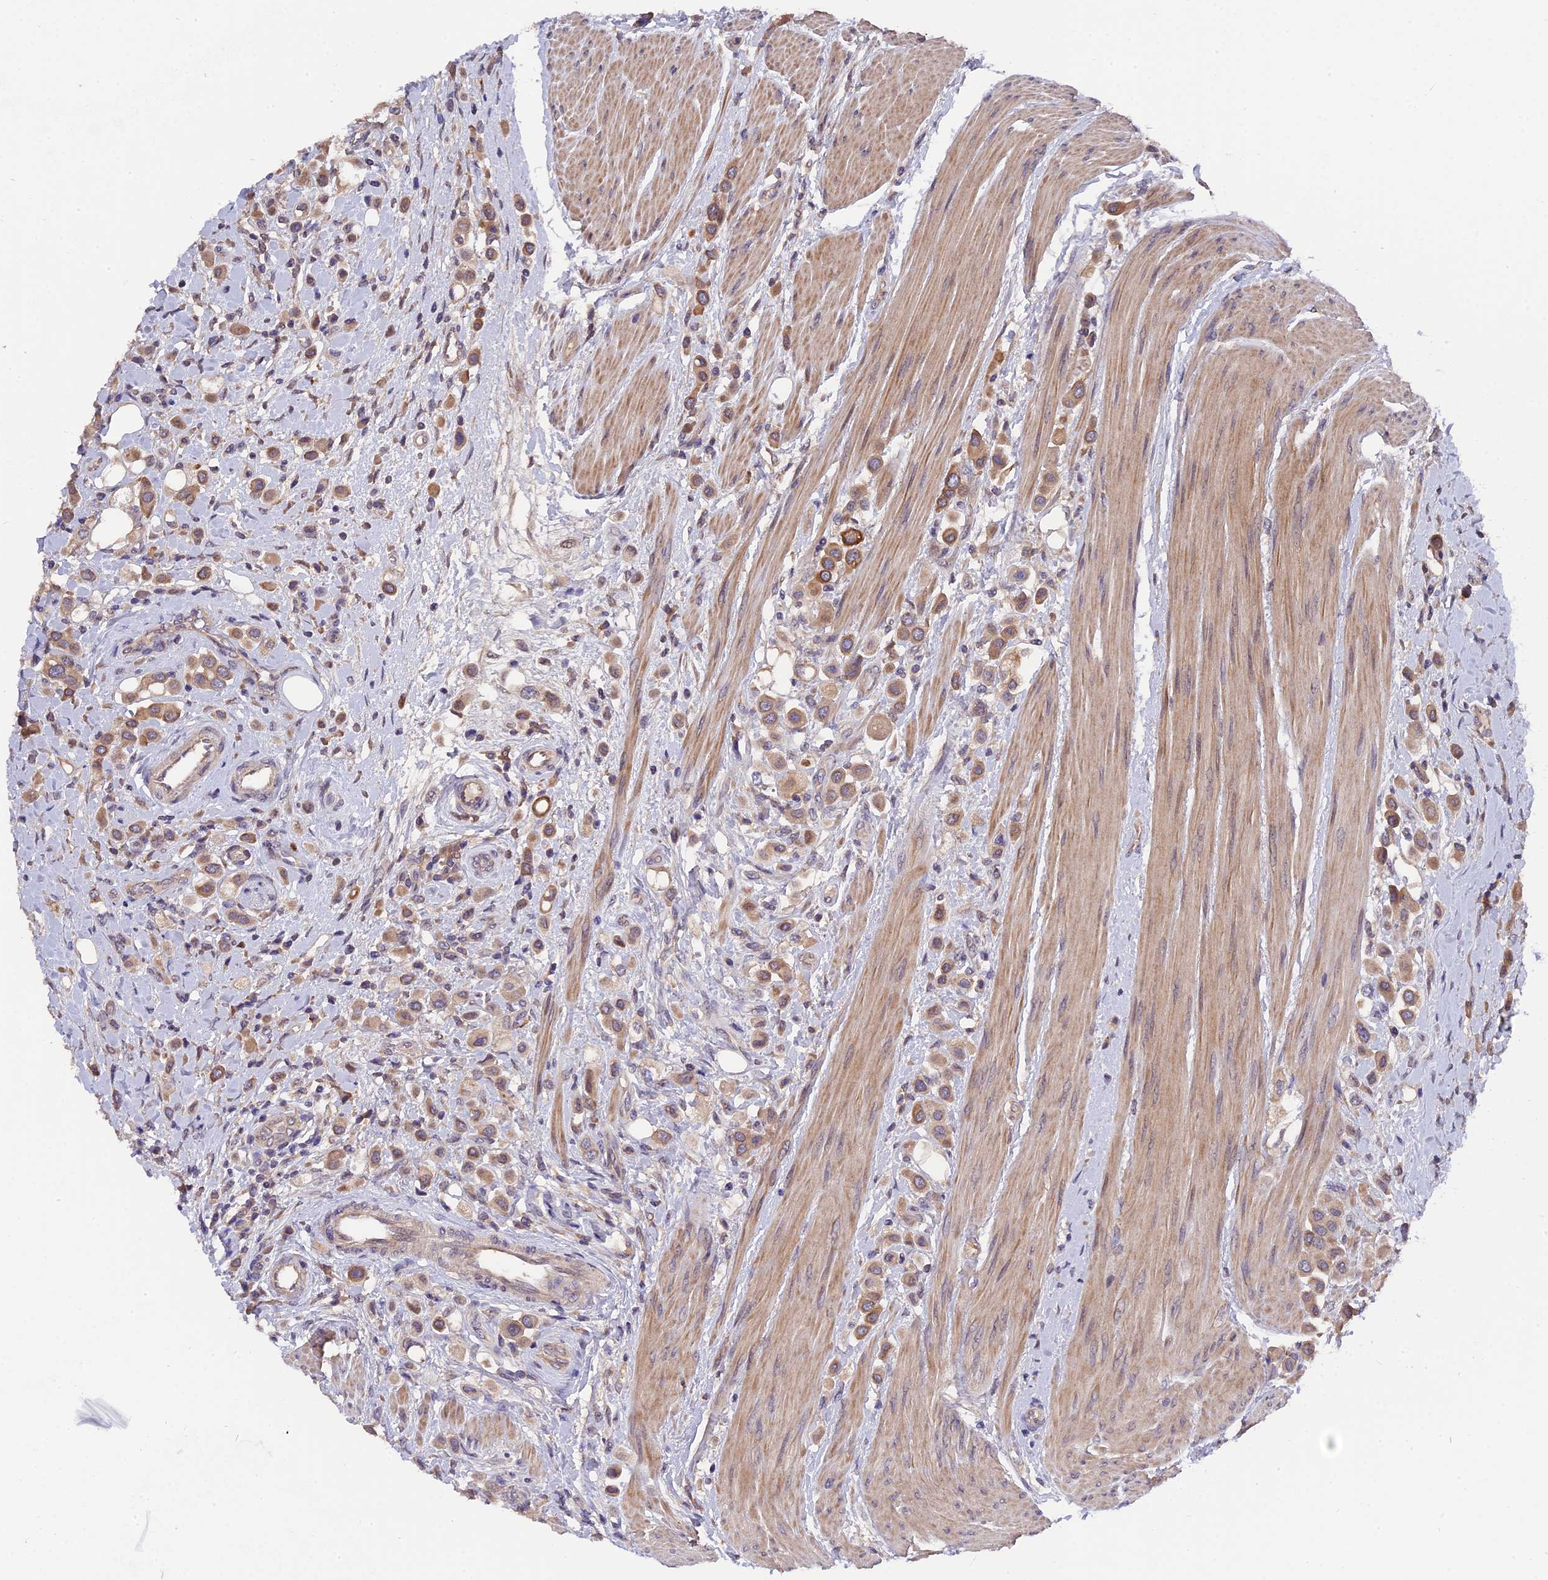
{"staining": {"intensity": "moderate", "quantity": ">75%", "location": "cytoplasmic/membranous"}, "tissue": "urothelial cancer", "cell_type": "Tumor cells", "image_type": "cancer", "snomed": [{"axis": "morphology", "description": "Urothelial carcinoma, High grade"}, {"axis": "topography", "description": "Urinary bladder"}], "caption": "Immunohistochemical staining of human high-grade urothelial carcinoma reveals medium levels of moderate cytoplasmic/membranous positivity in approximately >75% of tumor cells.", "gene": "ZCCHC2", "patient": {"sex": "male", "age": 50}}